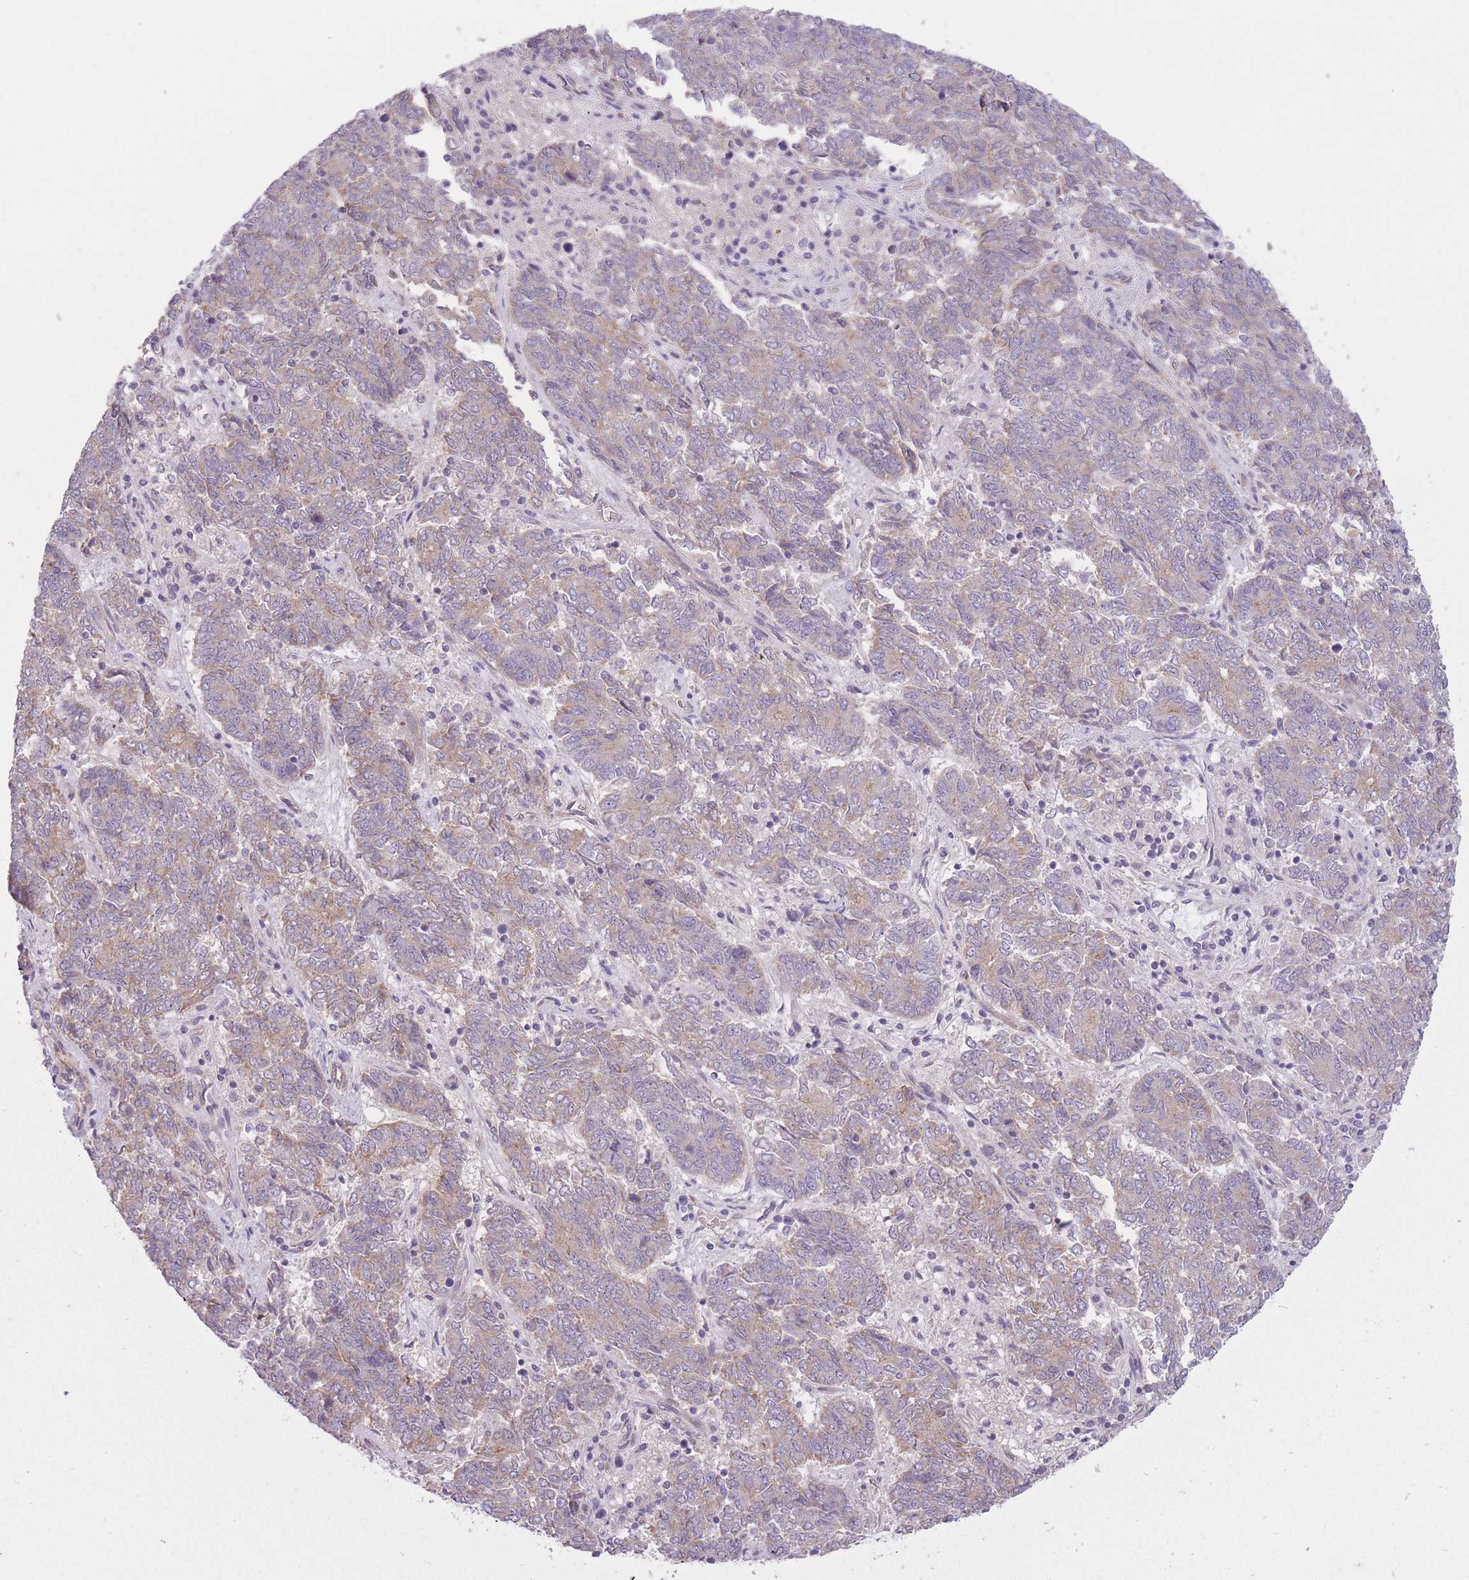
{"staining": {"intensity": "weak", "quantity": "25%-75%", "location": "cytoplasmic/membranous"}, "tissue": "endometrial cancer", "cell_type": "Tumor cells", "image_type": "cancer", "snomed": [{"axis": "morphology", "description": "Adenocarcinoma, NOS"}, {"axis": "topography", "description": "Endometrium"}], "caption": "Protein staining exhibits weak cytoplasmic/membranous expression in approximately 25%-75% of tumor cells in endometrial adenocarcinoma.", "gene": "REV1", "patient": {"sex": "female", "age": 80}}